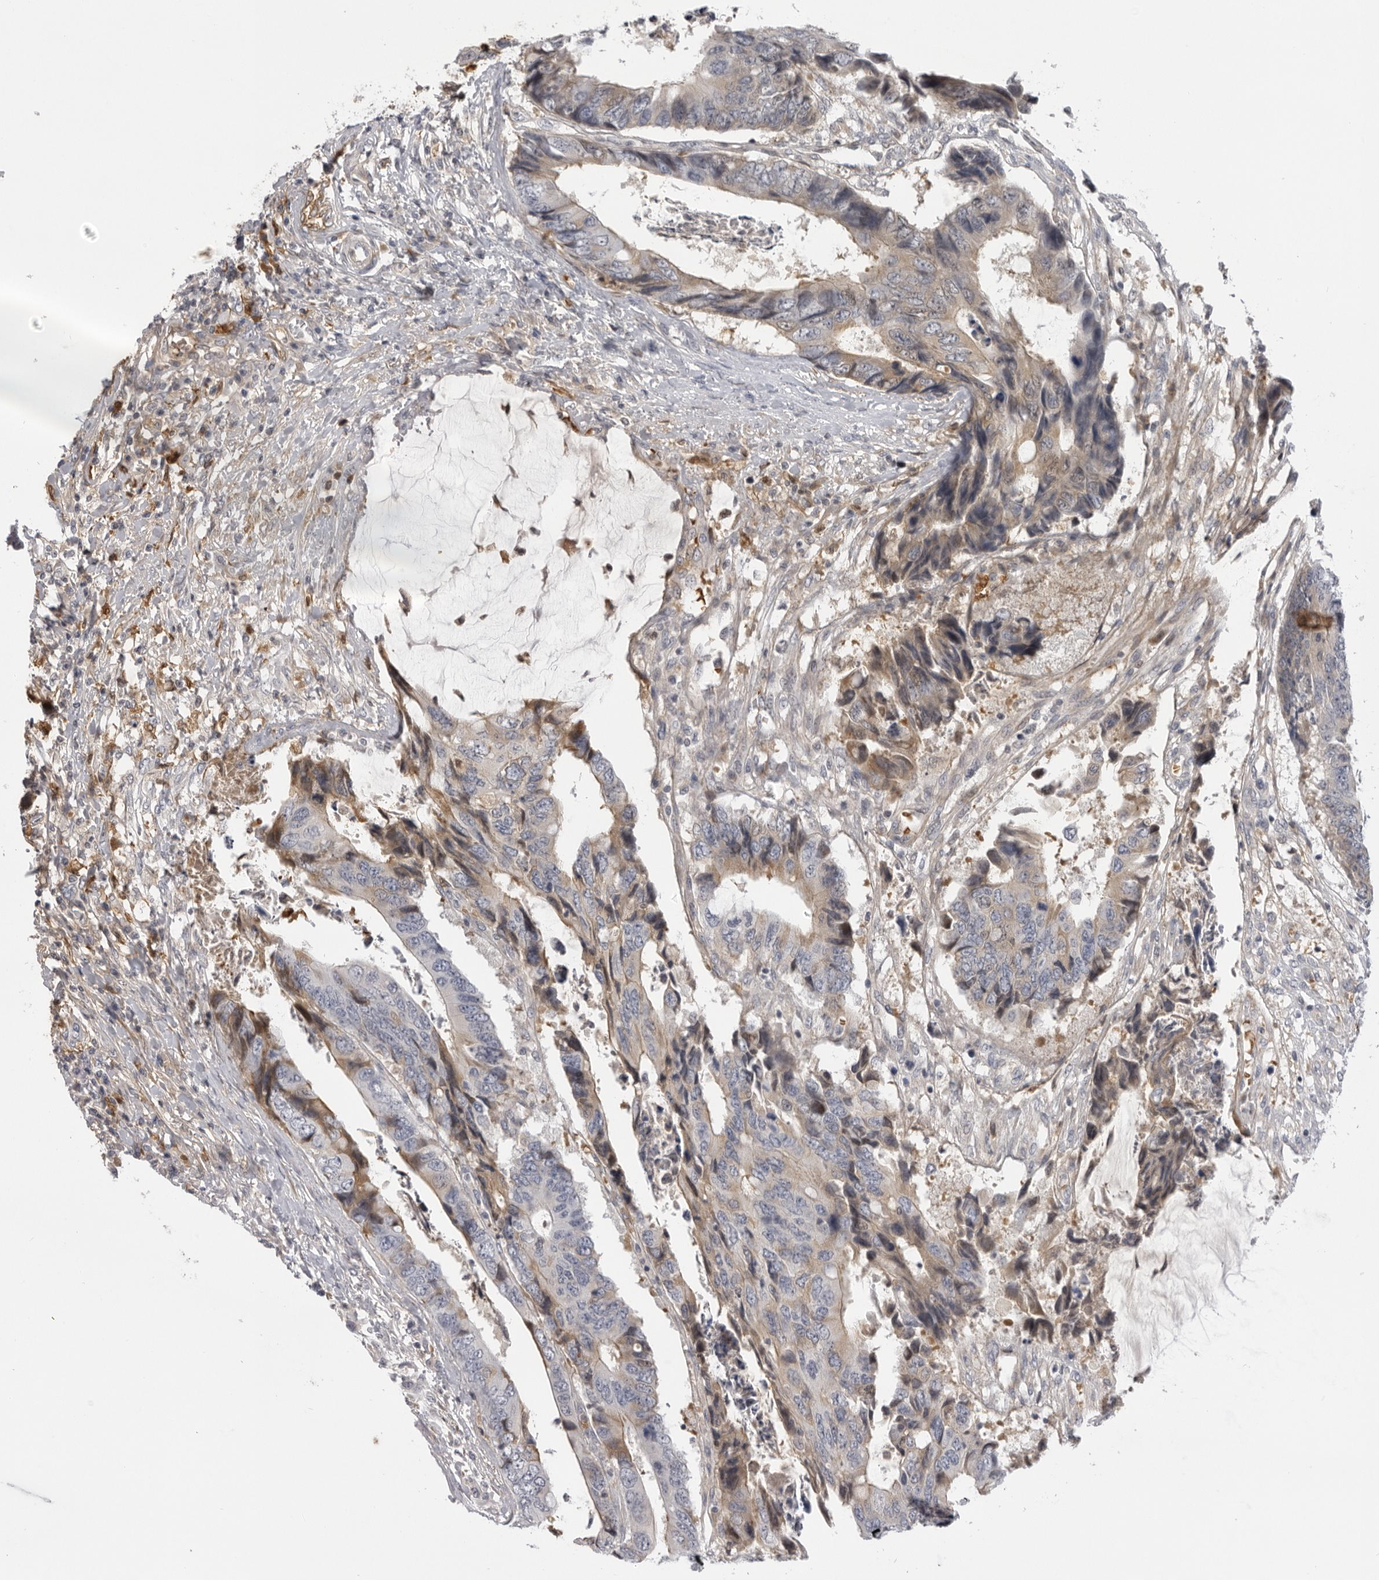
{"staining": {"intensity": "weak", "quantity": "<25%", "location": "cytoplasmic/membranous"}, "tissue": "colorectal cancer", "cell_type": "Tumor cells", "image_type": "cancer", "snomed": [{"axis": "morphology", "description": "Adenocarcinoma, NOS"}, {"axis": "topography", "description": "Rectum"}], "caption": "Immunohistochemical staining of human colorectal cancer (adenocarcinoma) shows no significant positivity in tumor cells. (DAB IHC with hematoxylin counter stain).", "gene": "PLEKHF2", "patient": {"sex": "male", "age": 84}}